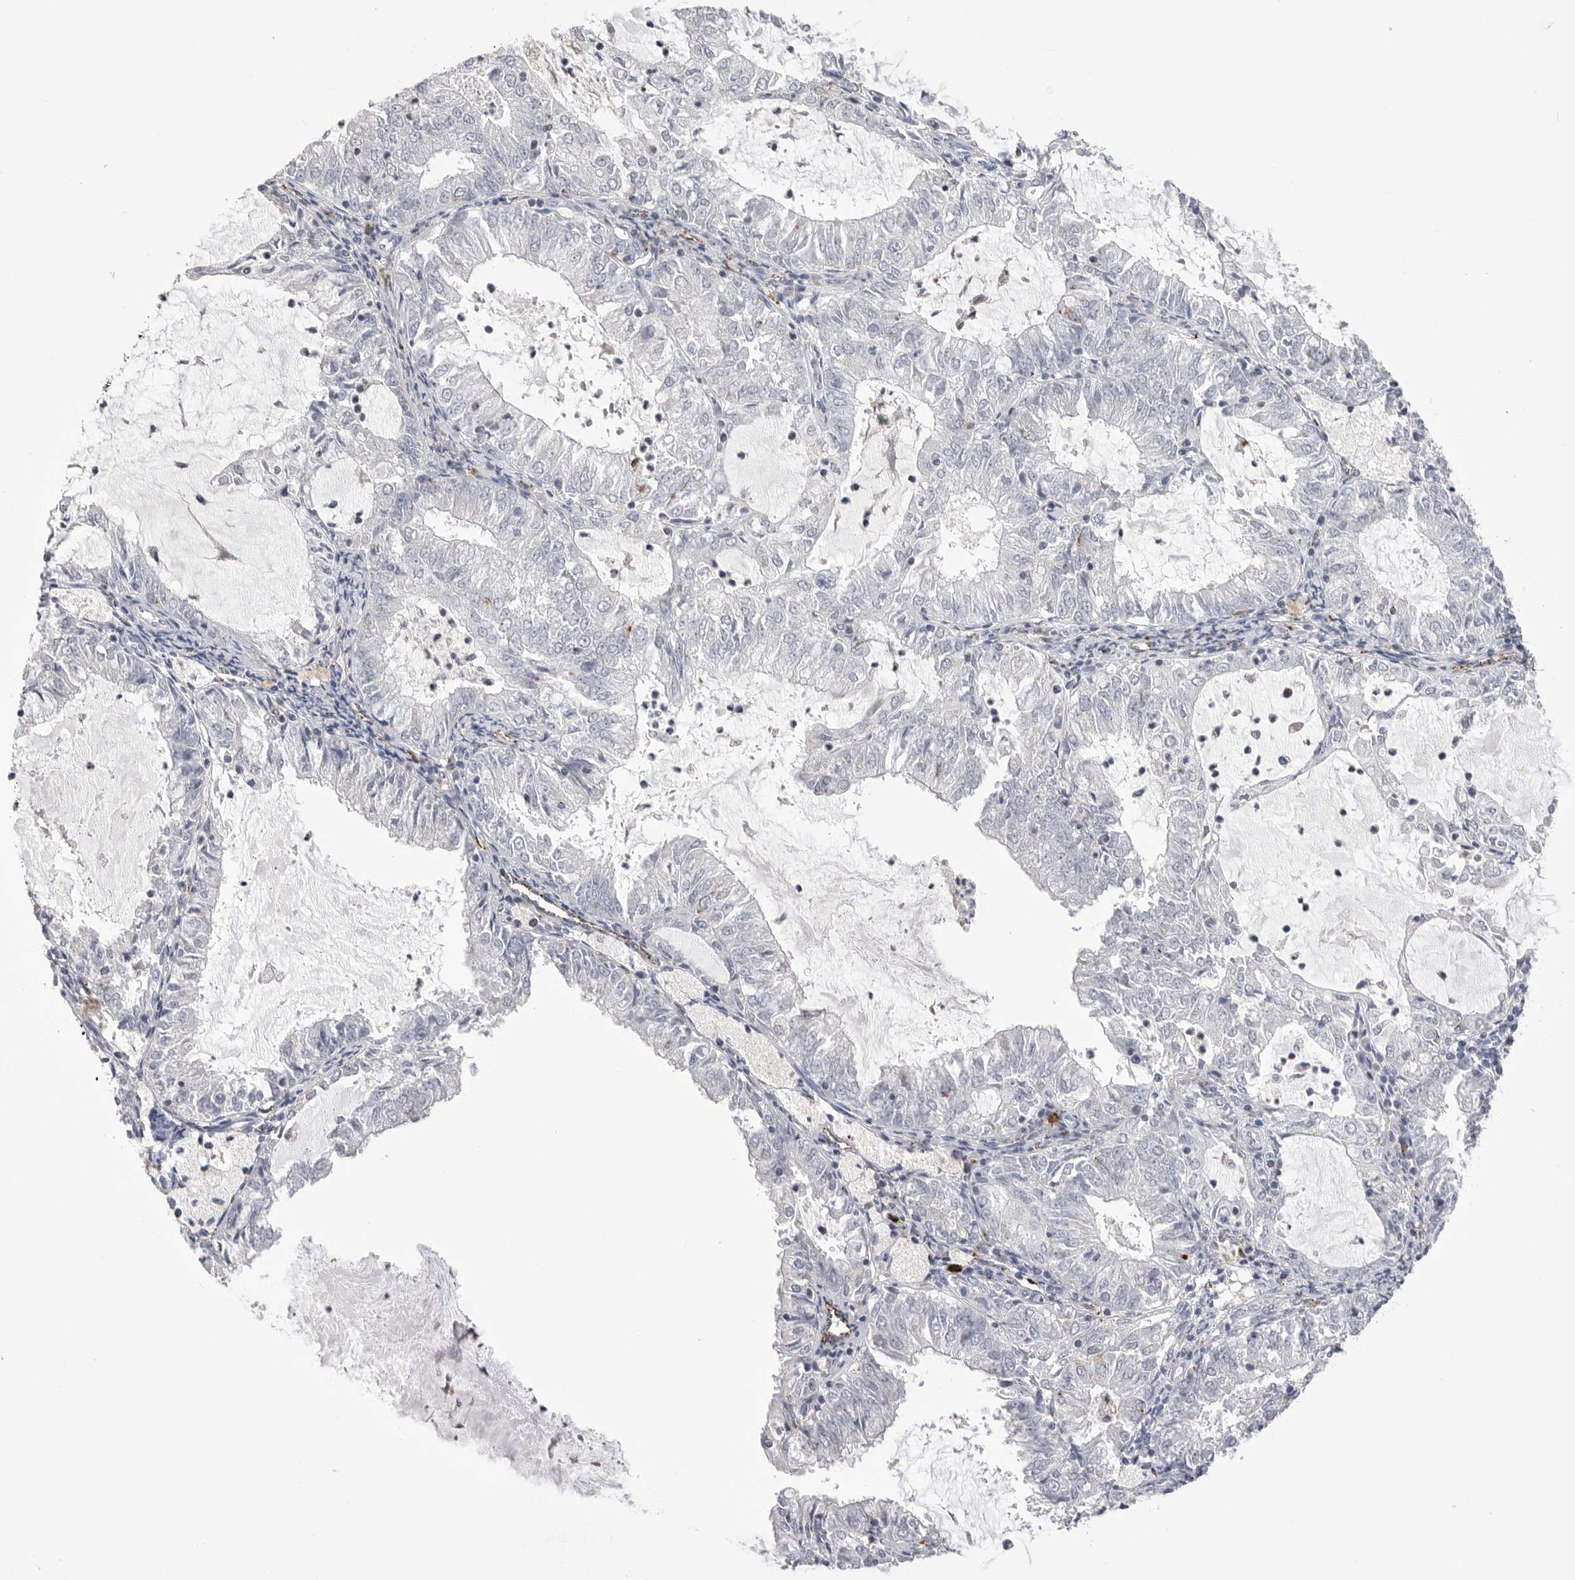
{"staining": {"intensity": "negative", "quantity": "none", "location": "none"}, "tissue": "endometrial cancer", "cell_type": "Tumor cells", "image_type": "cancer", "snomed": [{"axis": "morphology", "description": "Adenocarcinoma, NOS"}, {"axis": "topography", "description": "Endometrium"}], "caption": "Tumor cells show no significant positivity in adenocarcinoma (endometrial).", "gene": "PSPN", "patient": {"sex": "female", "age": 57}}